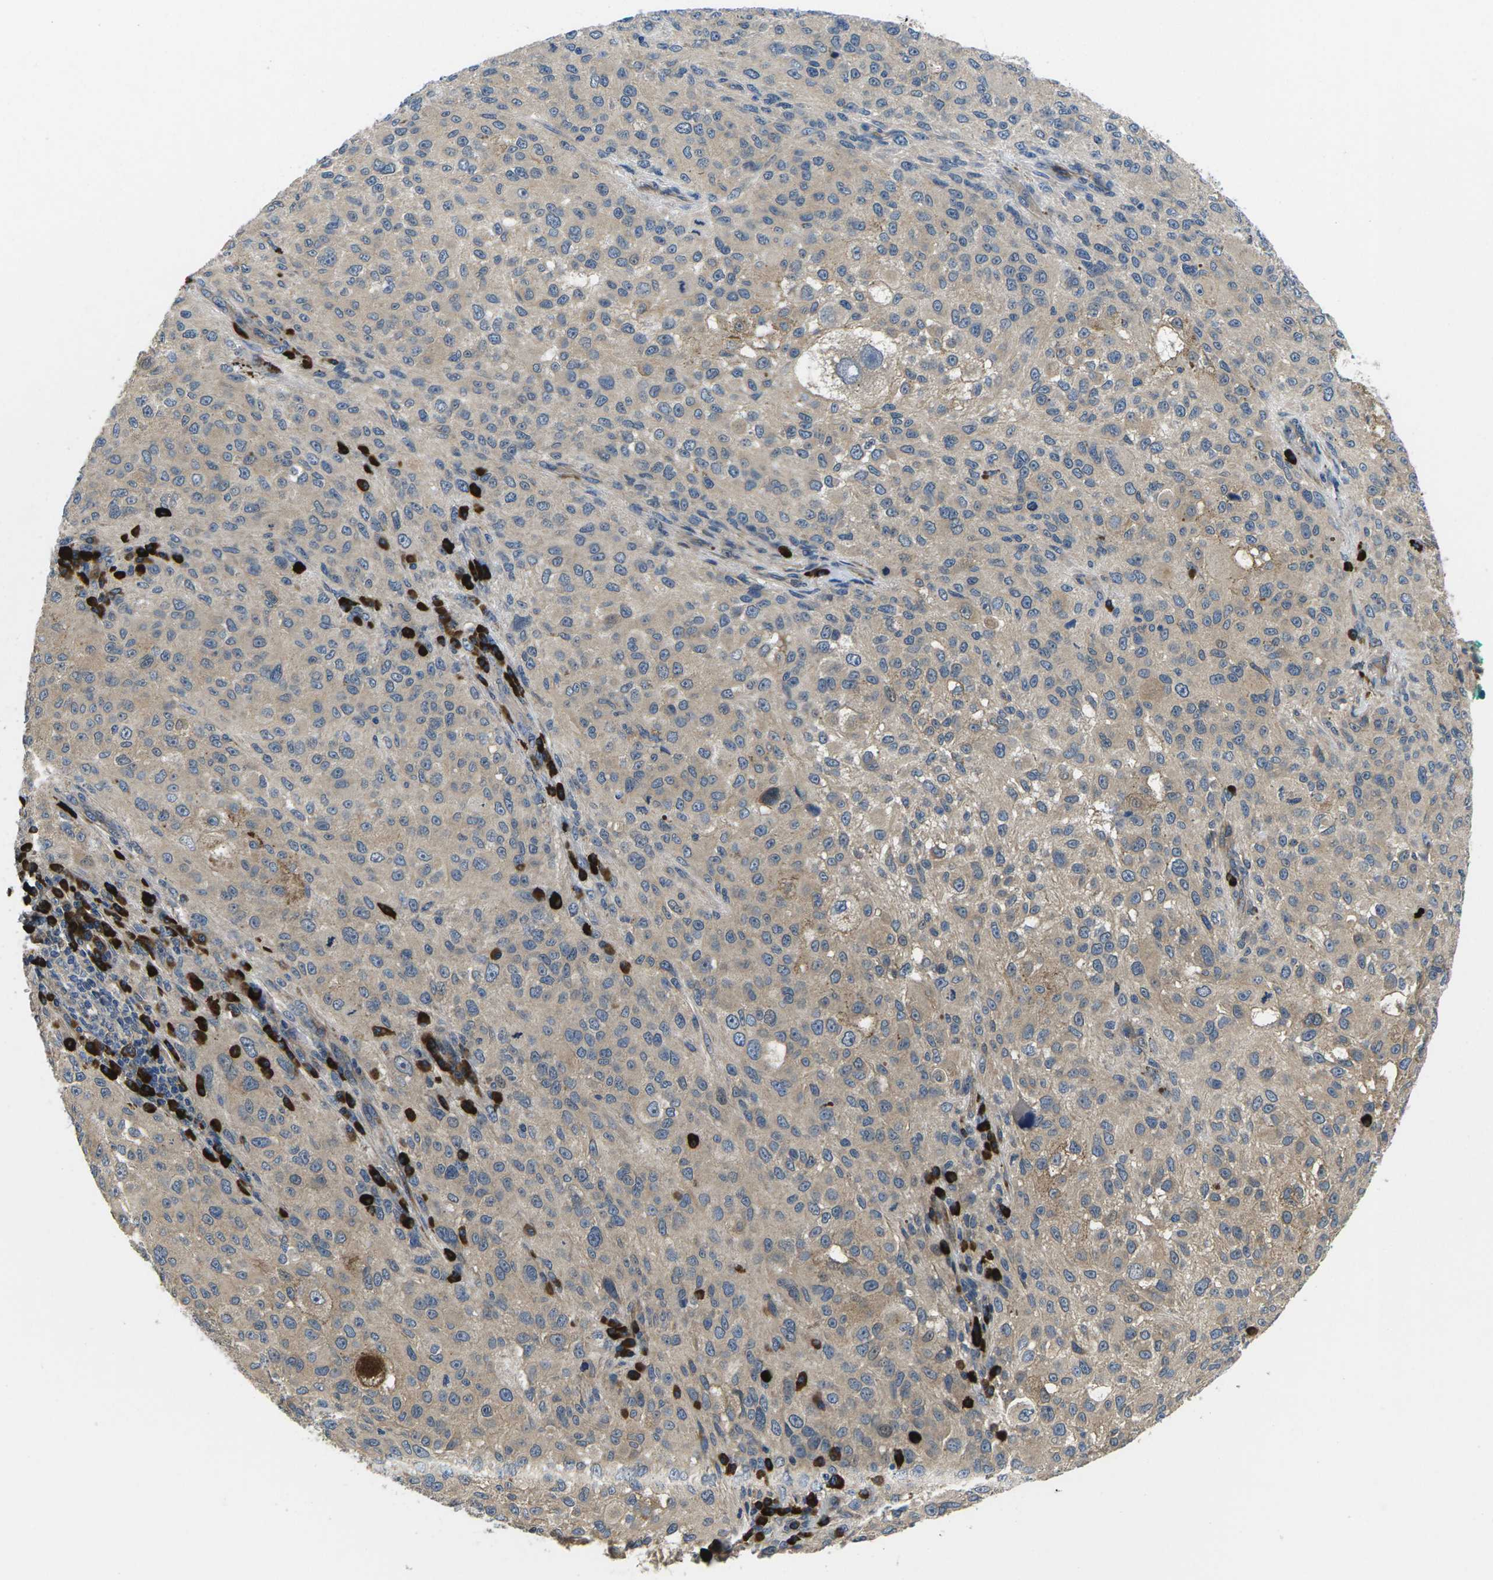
{"staining": {"intensity": "weak", "quantity": "<25%", "location": "cytoplasmic/membranous"}, "tissue": "melanoma", "cell_type": "Tumor cells", "image_type": "cancer", "snomed": [{"axis": "morphology", "description": "Necrosis, NOS"}, {"axis": "morphology", "description": "Malignant melanoma, NOS"}, {"axis": "topography", "description": "Skin"}], "caption": "Micrograph shows no protein positivity in tumor cells of melanoma tissue. (DAB (3,3'-diaminobenzidine) immunohistochemistry (IHC) with hematoxylin counter stain).", "gene": "PLCE1", "patient": {"sex": "female", "age": 87}}